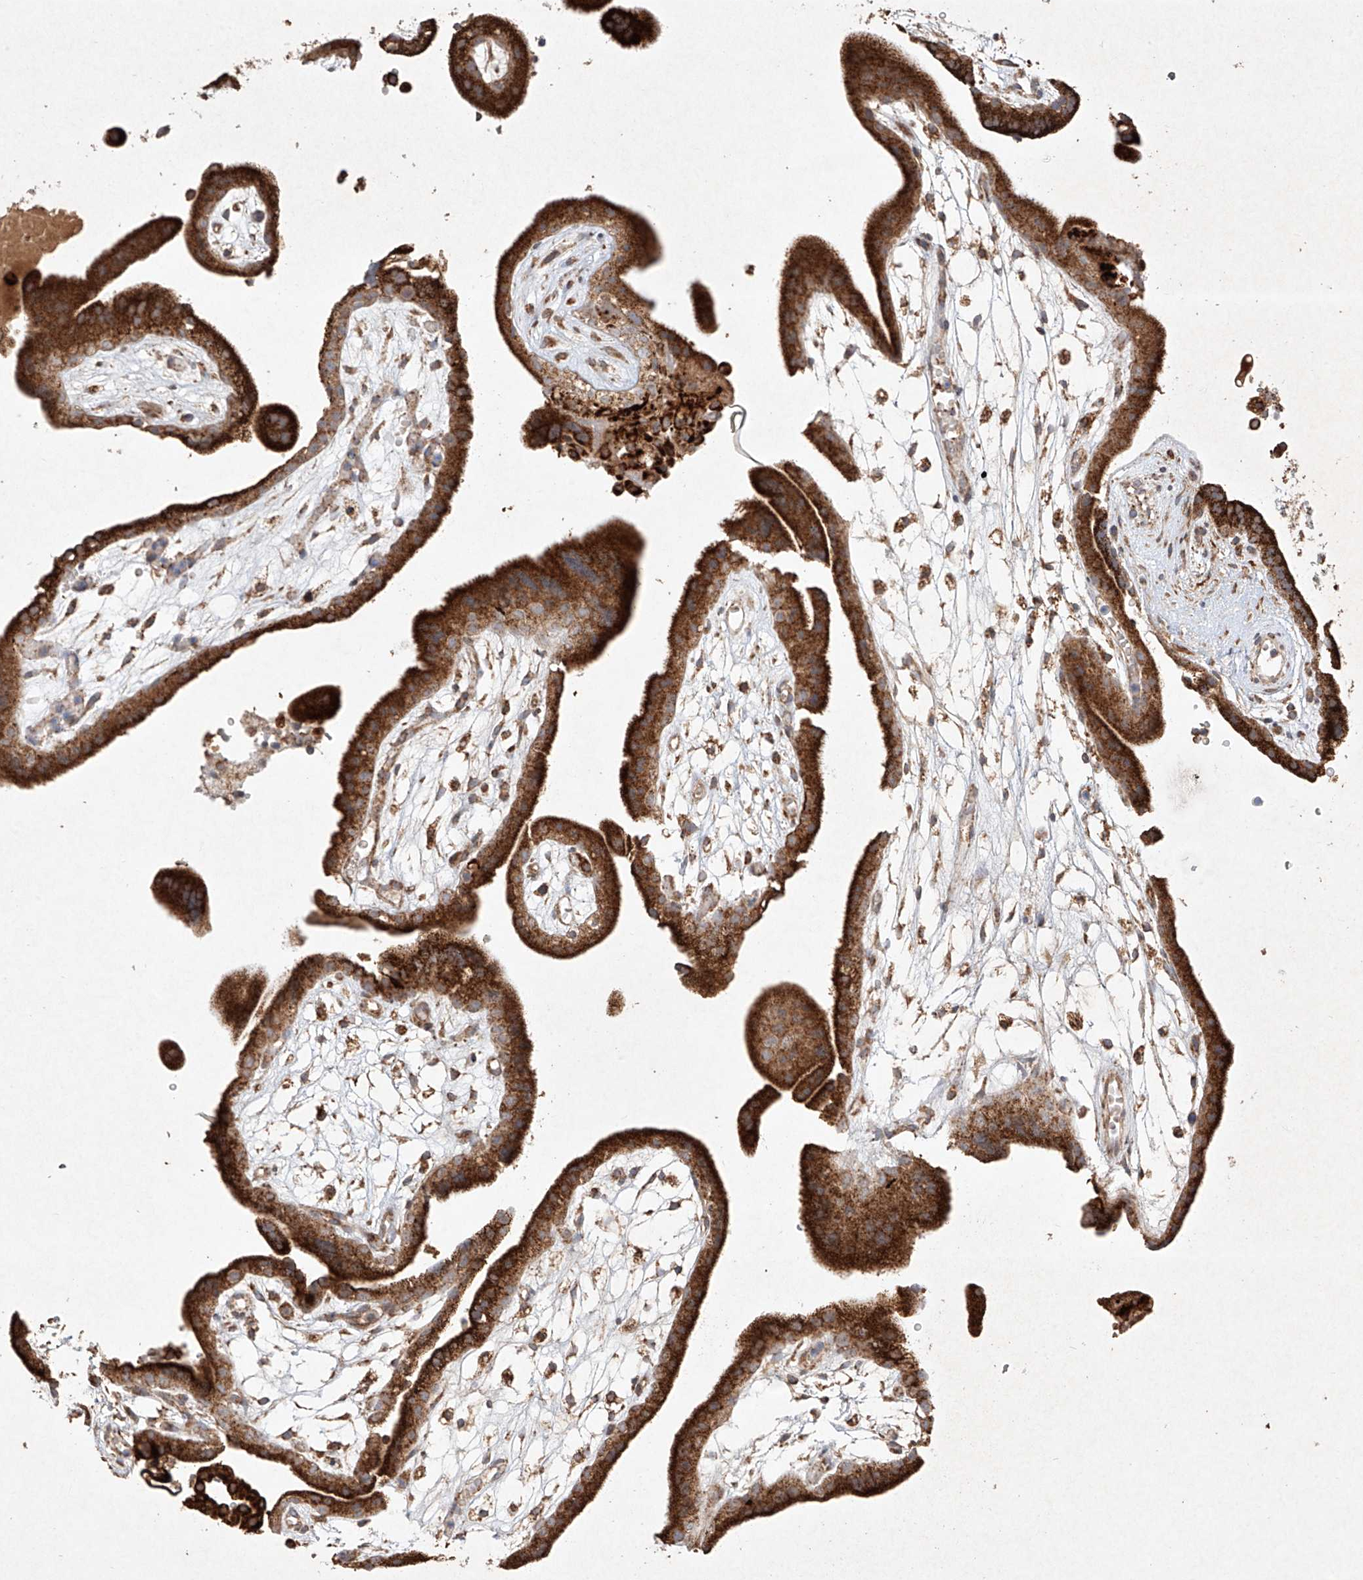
{"staining": {"intensity": "strong", "quantity": ">75%", "location": "cytoplasmic/membranous"}, "tissue": "placenta", "cell_type": "Trophoblastic cells", "image_type": "normal", "snomed": [{"axis": "morphology", "description": "Normal tissue, NOS"}, {"axis": "topography", "description": "Placenta"}], "caption": "A brown stain labels strong cytoplasmic/membranous staining of a protein in trophoblastic cells of benign human placenta. The protein is stained brown, and the nuclei are stained in blue (DAB (3,3'-diaminobenzidine) IHC with brightfield microscopy, high magnification).", "gene": "SEMA3B", "patient": {"sex": "female", "age": 18}}